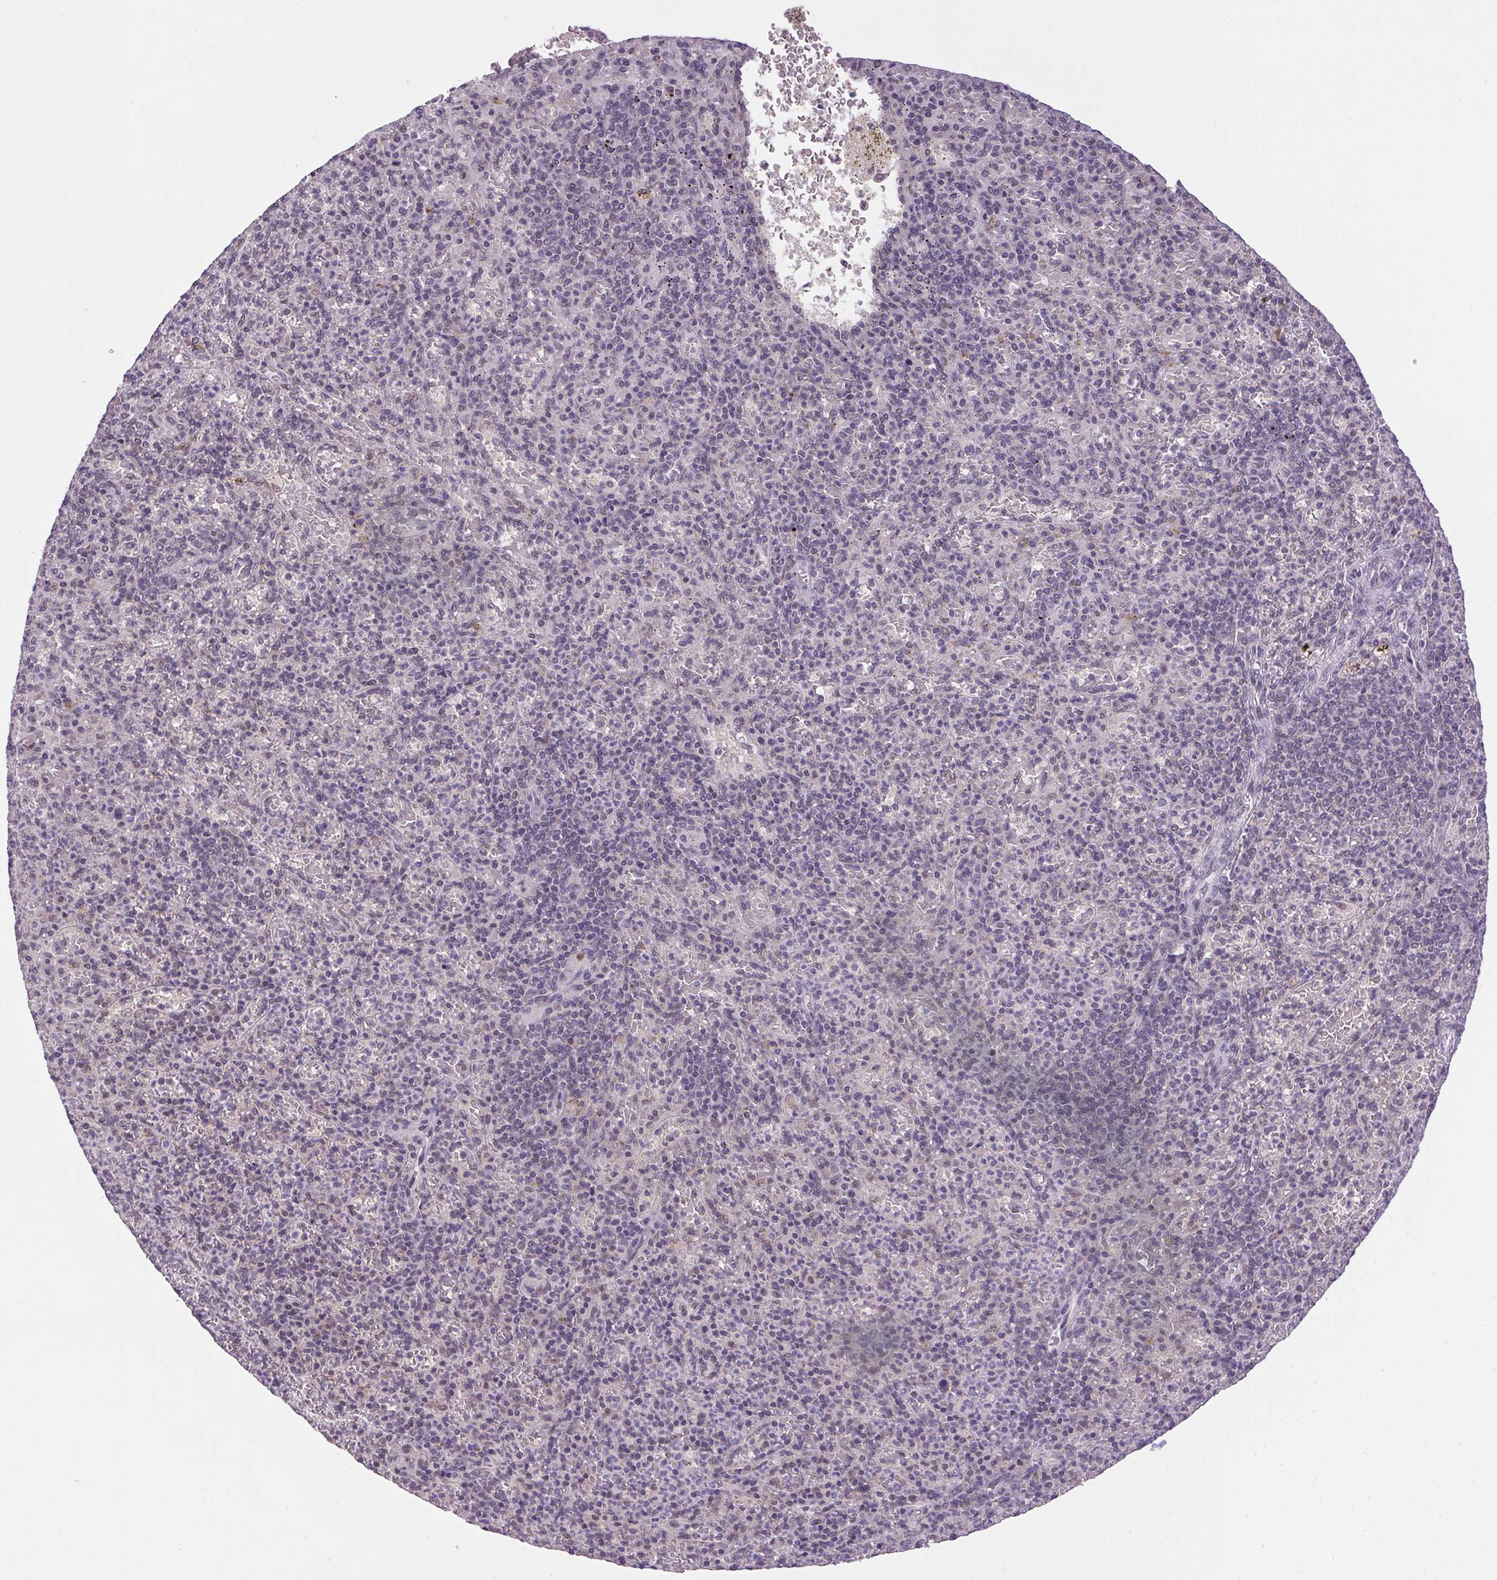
{"staining": {"intensity": "negative", "quantity": "none", "location": "none"}, "tissue": "spleen", "cell_type": "Cells in red pulp", "image_type": "normal", "snomed": [{"axis": "morphology", "description": "Normal tissue, NOS"}, {"axis": "topography", "description": "Spleen"}], "caption": "This is a image of IHC staining of normal spleen, which shows no expression in cells in red pulp. Nuclei are stained in blue.", "gene": "AKR1E2", "patient": {"sex": "female", "age": 74}}